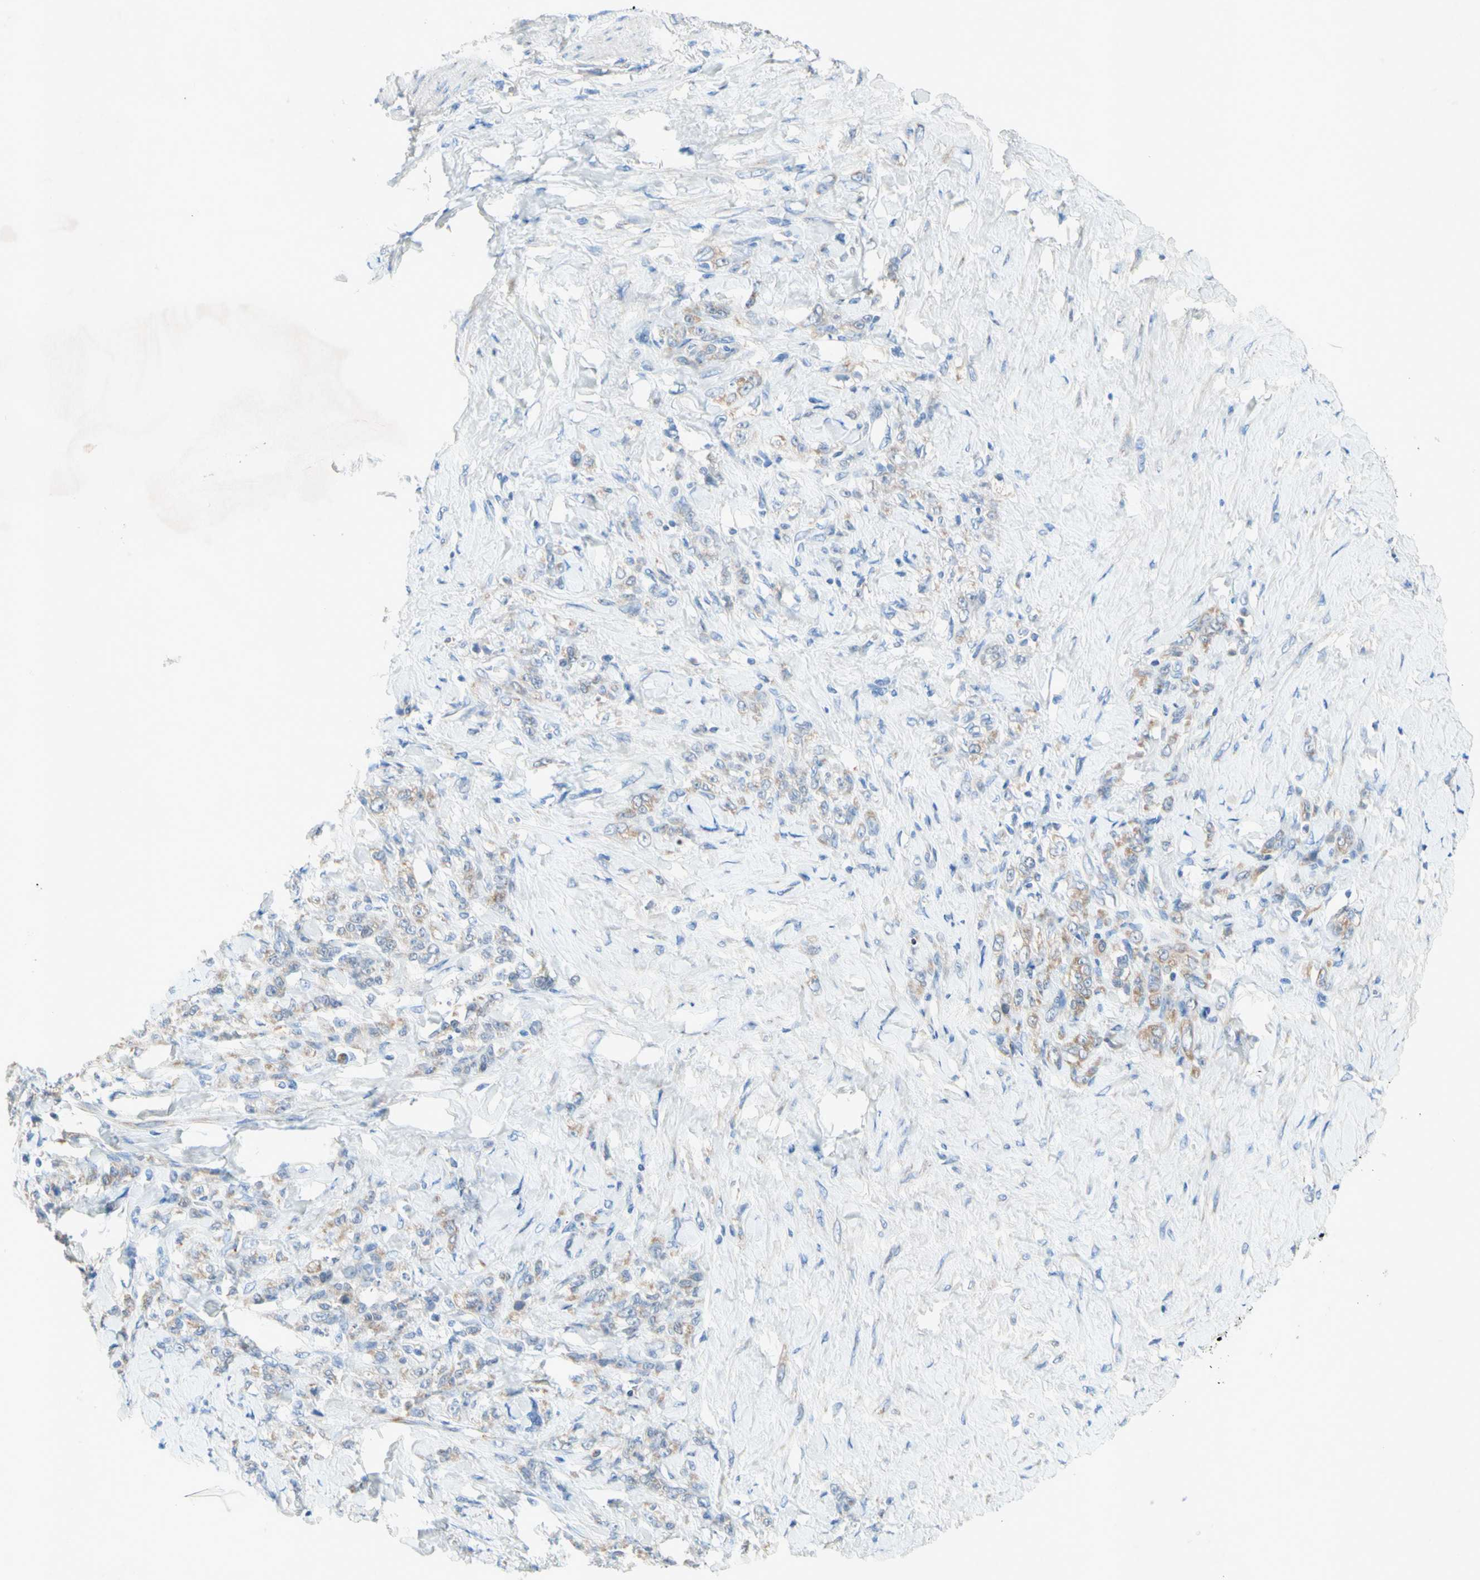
{"staining": {"intensity": "weak", "quantity": "25%-75%", "location": "cytoplasmic/membranous"}, "tissue": "stomach cancer", "cell_type": "Tumor cells", "image_type": "cancer", "snomed": [{"axis": "morphology", "description": "Adenocarcinoma, NOS"}, {"axis": "topography", "description": "Stomach"}], "caption": "Human stomach cancer (adenocarcinoma) stained with a protein marker exhibits weak staining in tumor cells.", "gene": "MFF", "patient": {"sex": "male", "age": 82}}